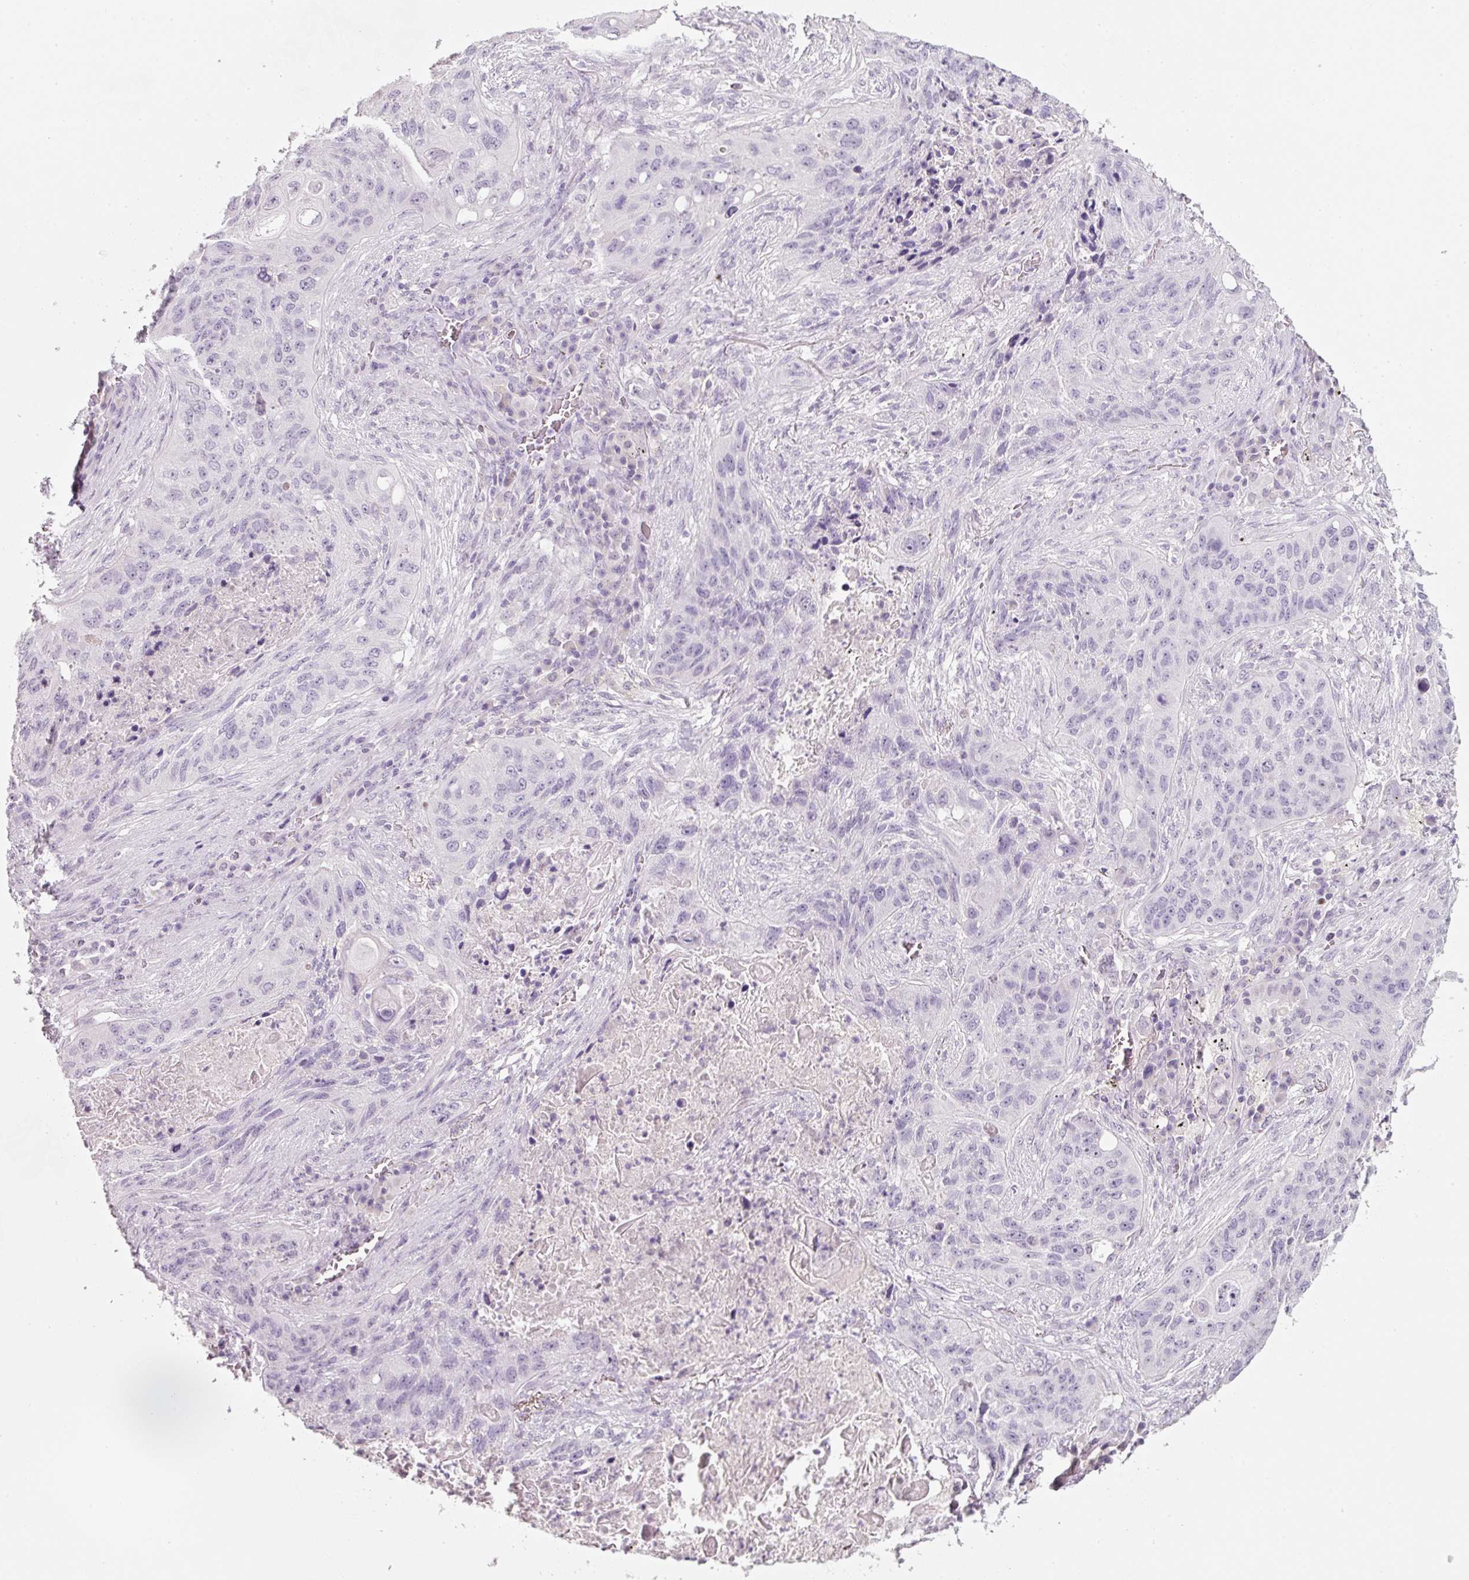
{"staining": {"intensity": "negative", "quantity": "none", "location": "none"}, "tissue": "lung cancer", "cell_type": "Tumor cells", "image_type": "cancer", "snomed": [{"axis": "morphology", "description": "Squamous cell carcinoma, NOS"}, {"axis": "topography", "description": "Lung"}], "caption": "Protein analysis of lung cancer exhibits no significant staining in tumor cells.", "gene": "ENSG00000206549", "patient": {"sex": "female", "age": 63}}